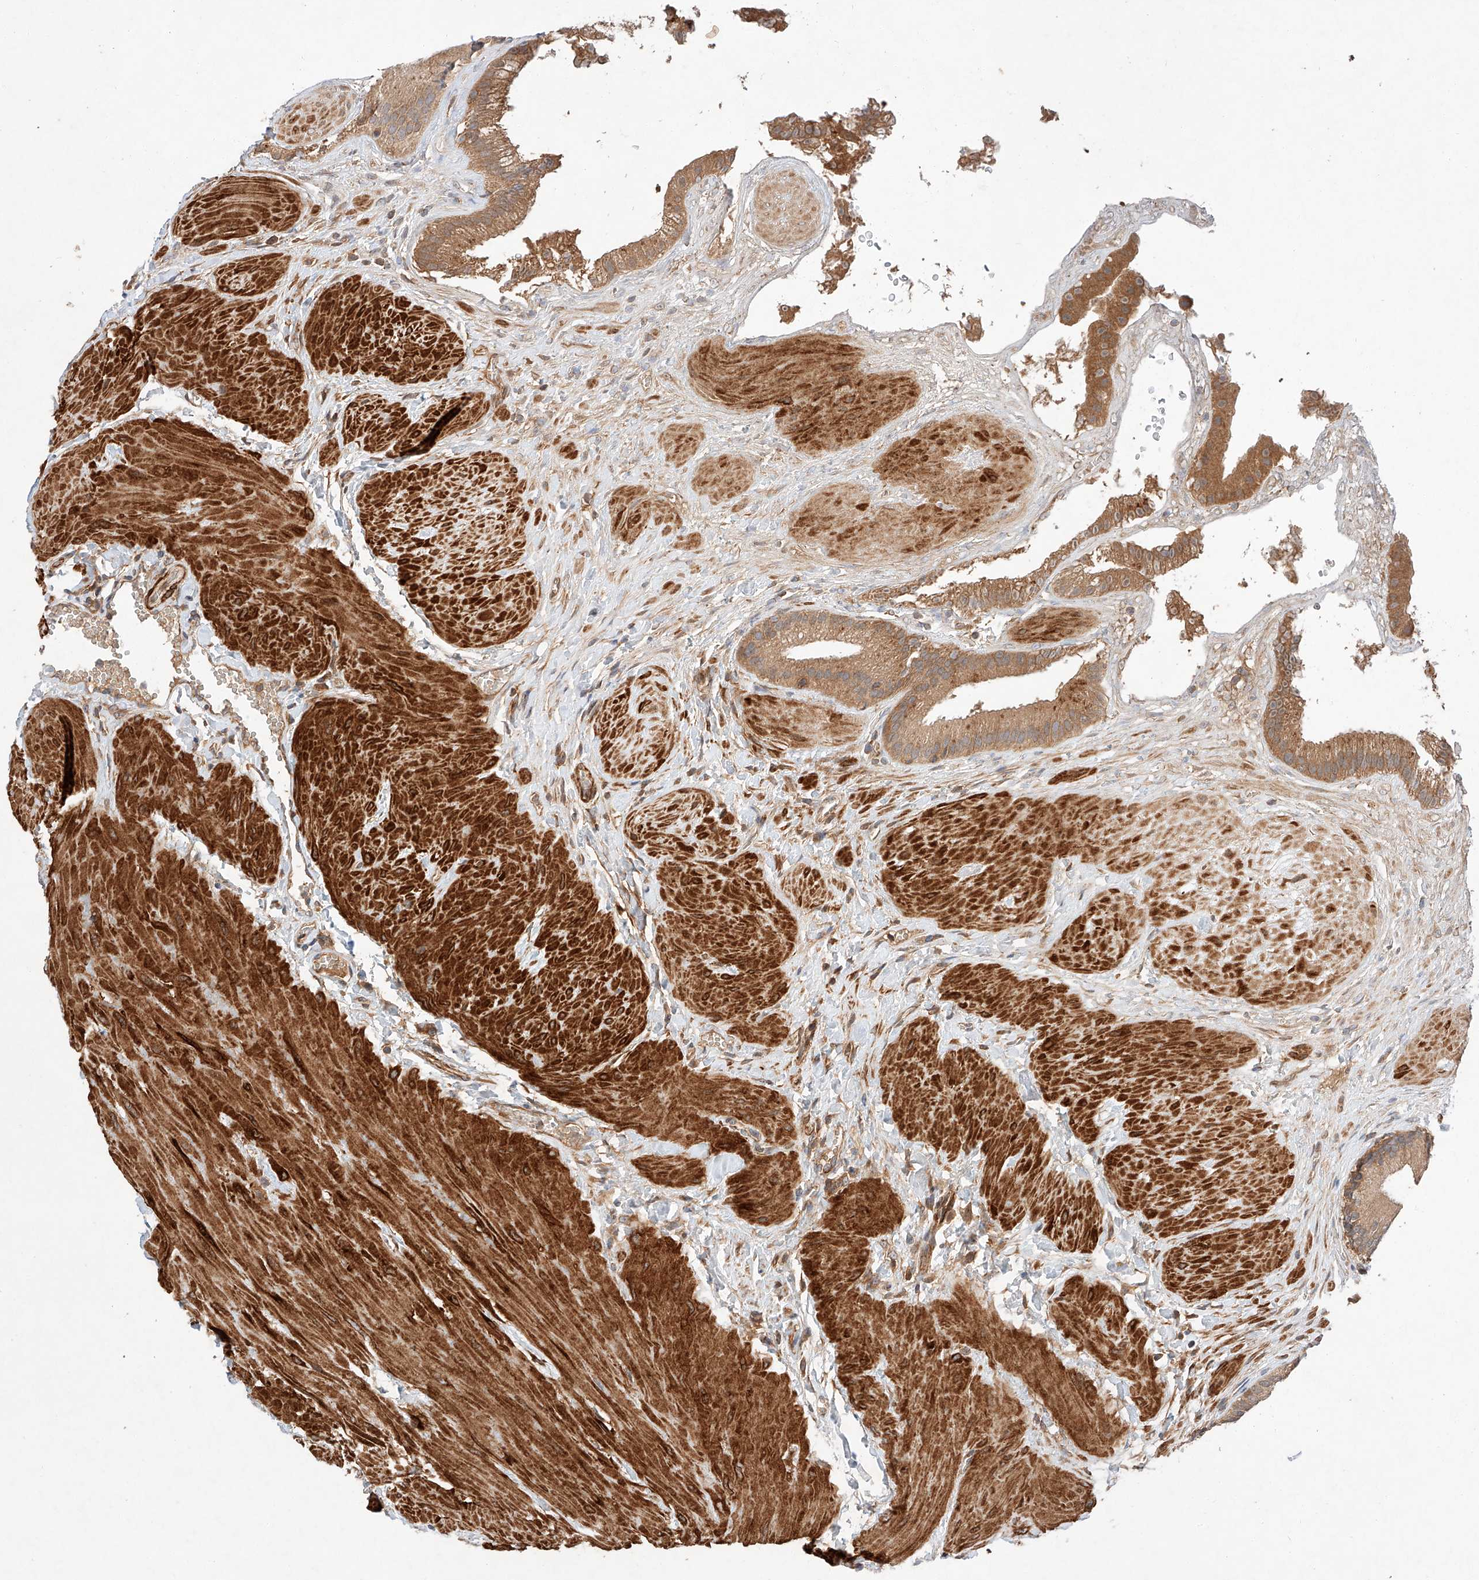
{"staining": {"intensity": "moderate", "quantity": ">75%", "location": "cytoplasmic/membranous"}, "tissue": "gallbladder", "cell_type": "Glandular cells", "image_type": "normal", "snomed": [{"axis": "morphology", "description": "Normal tissue, NOS"}, {"axis": "topography", "description": "Gallbladder"}], "caption": "Glandular cells show medium levels of moderate cytoplasmic/membranous staining in about >75% of cells in benign gallbladder.", "gene": "RAB23", "patient": {"sex": "male", "age": 55}}